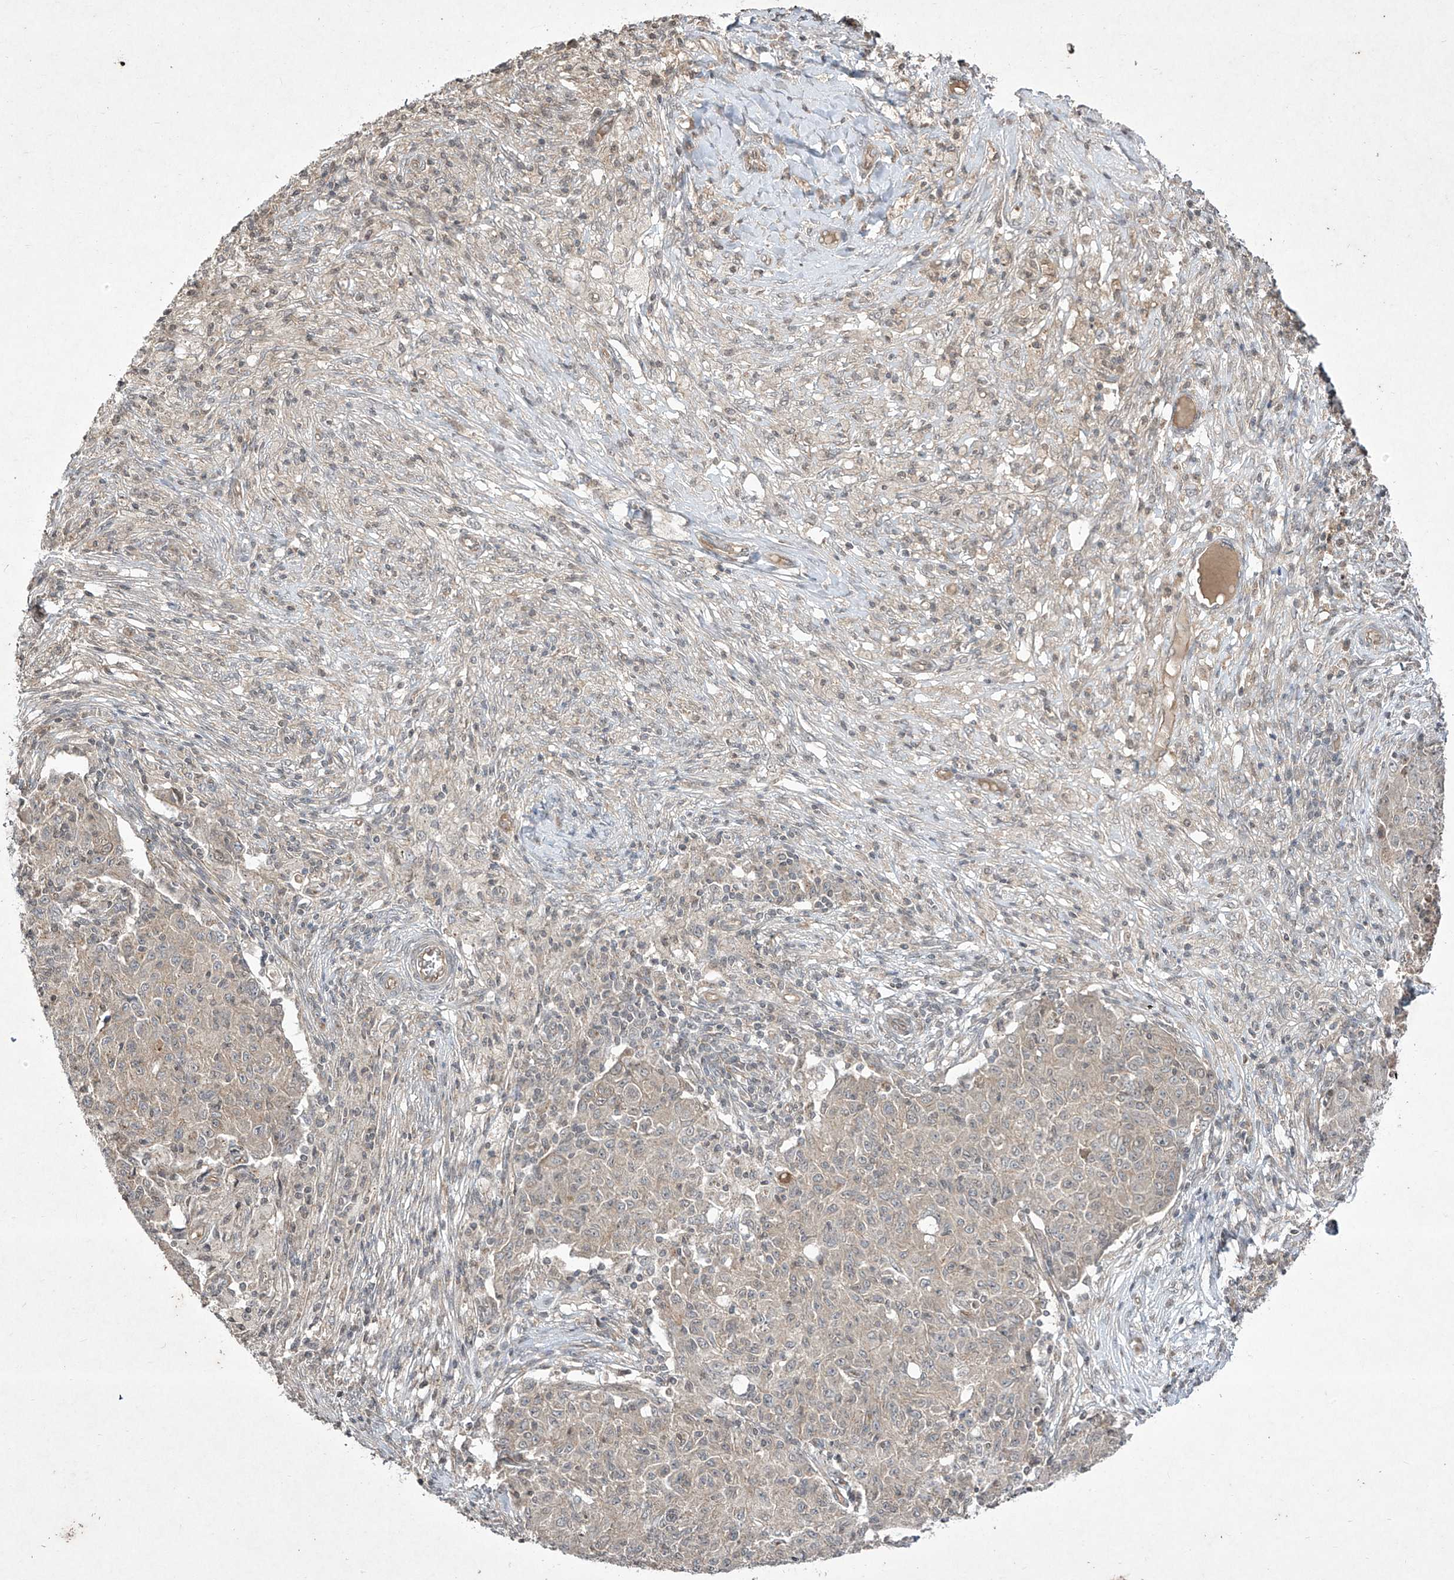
{"staining": {"intensity": "negative", "quantity": "none", "location": "none"}, "tissue": "ovarian cancer", "cell_type": "Tumor cells", "image_type": "cancer", "snomed": [{"axis": "morphology", "description": "Carcinoma, endometroid"}, {"axis": "topography", "description": "Ovary"}], "caption": "Immunohistochemistry photomicrograph of neoplastic tissue: human ovarian cancer (endometroid carcinoma) stained with DAB displays no significant protein positivity in tumor cells.", "gene": "MATN2", "patient": {"sex": "female", "age": 42}}